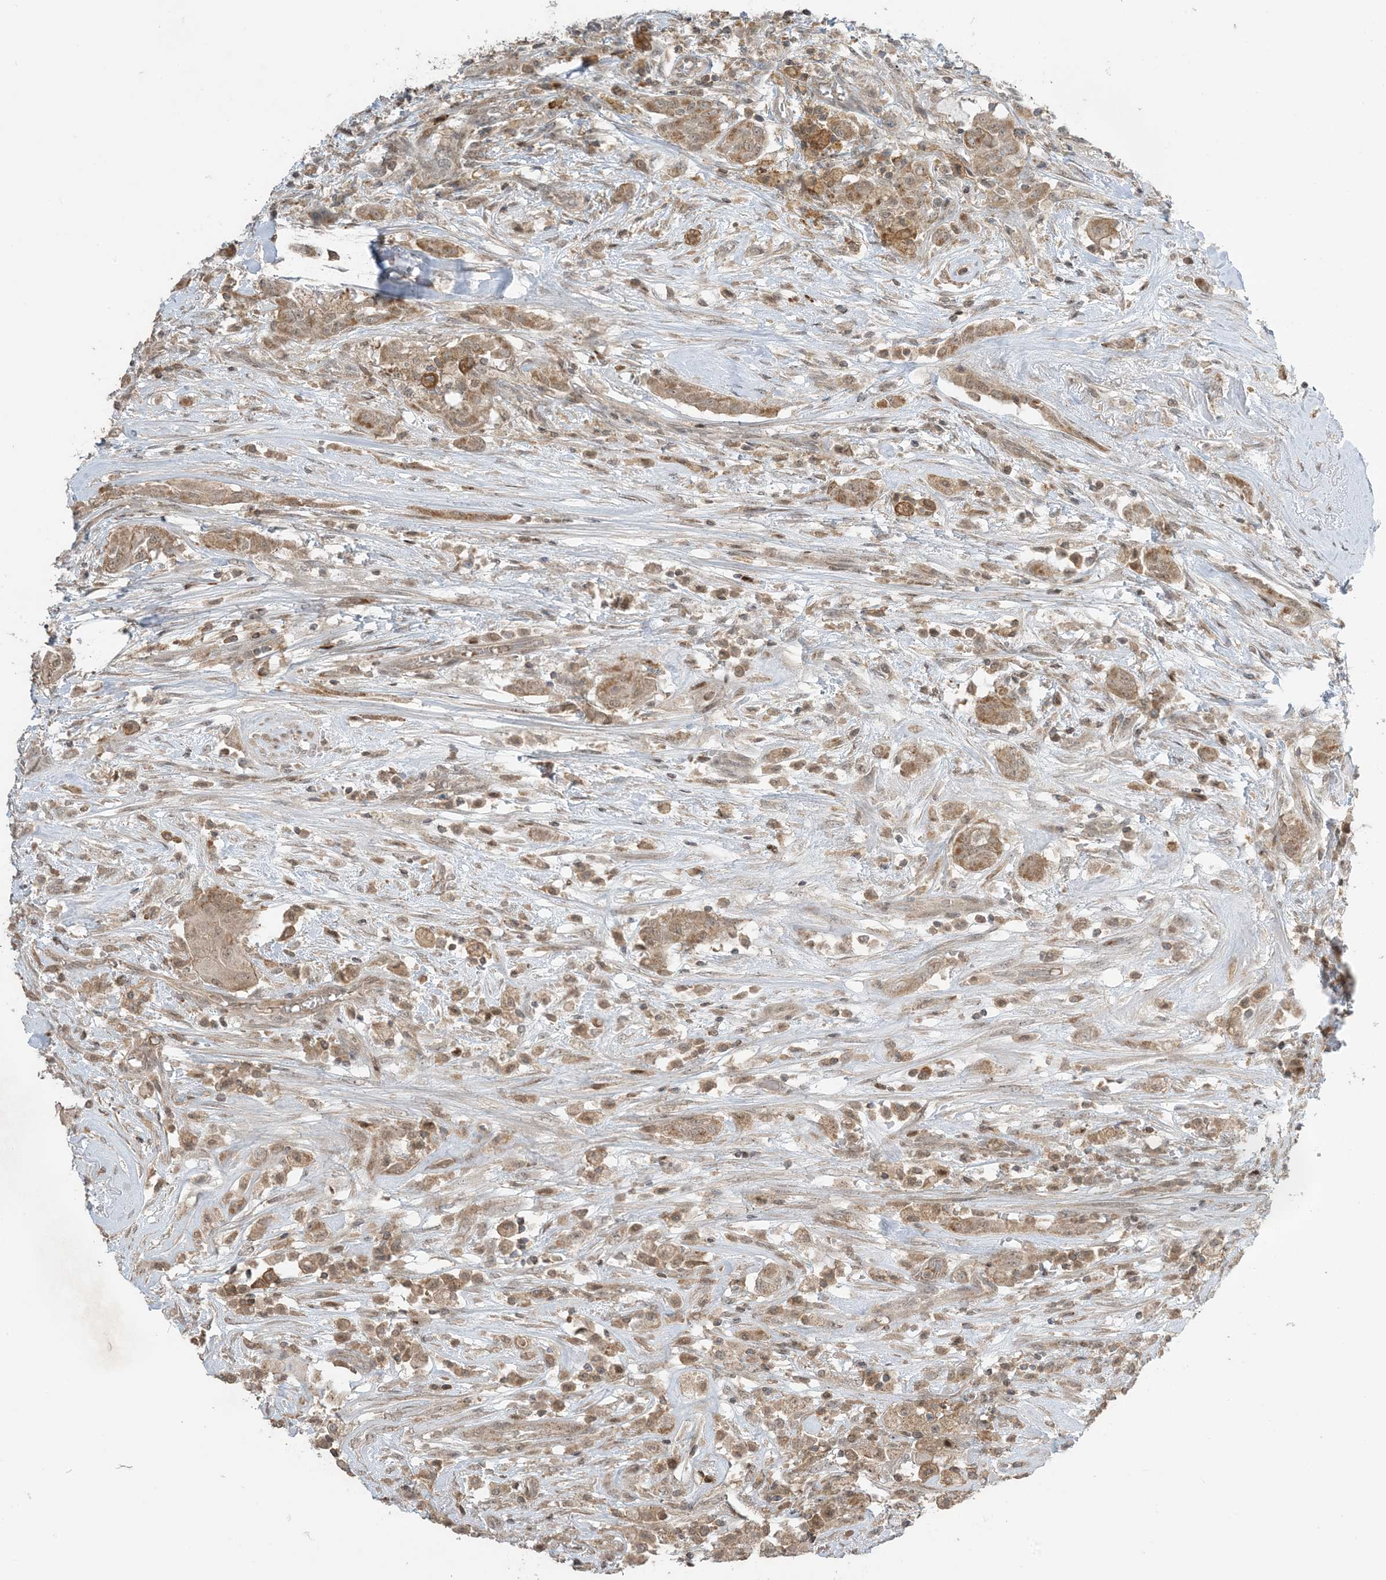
{"staining": {"intensity": "moderate", "quantity": ">75%", "location": "cytoplasmic/membranous"}, "tissue": "thyroid cancer", "cell_type": "Tumor cells", "image_type": "cancer", "snomed": [{"axis": "morphology", "description": "Papillary adenocarcinoma, NOS"}, {"axis": "topography", "description": "Thyroid gland"}], "caption": "An IHC histopathology image of tumor tissue is shown. Protein staining in brown labels moderate cytoplasmic/membranous positivity in papillary adenocarcinoma (thyroid) within tumor cells. (Brightfield microscopy of DAB IHC at high magnification).", "gene": "PHLDB2", "patient": {"sex": "female", "age": 59}}